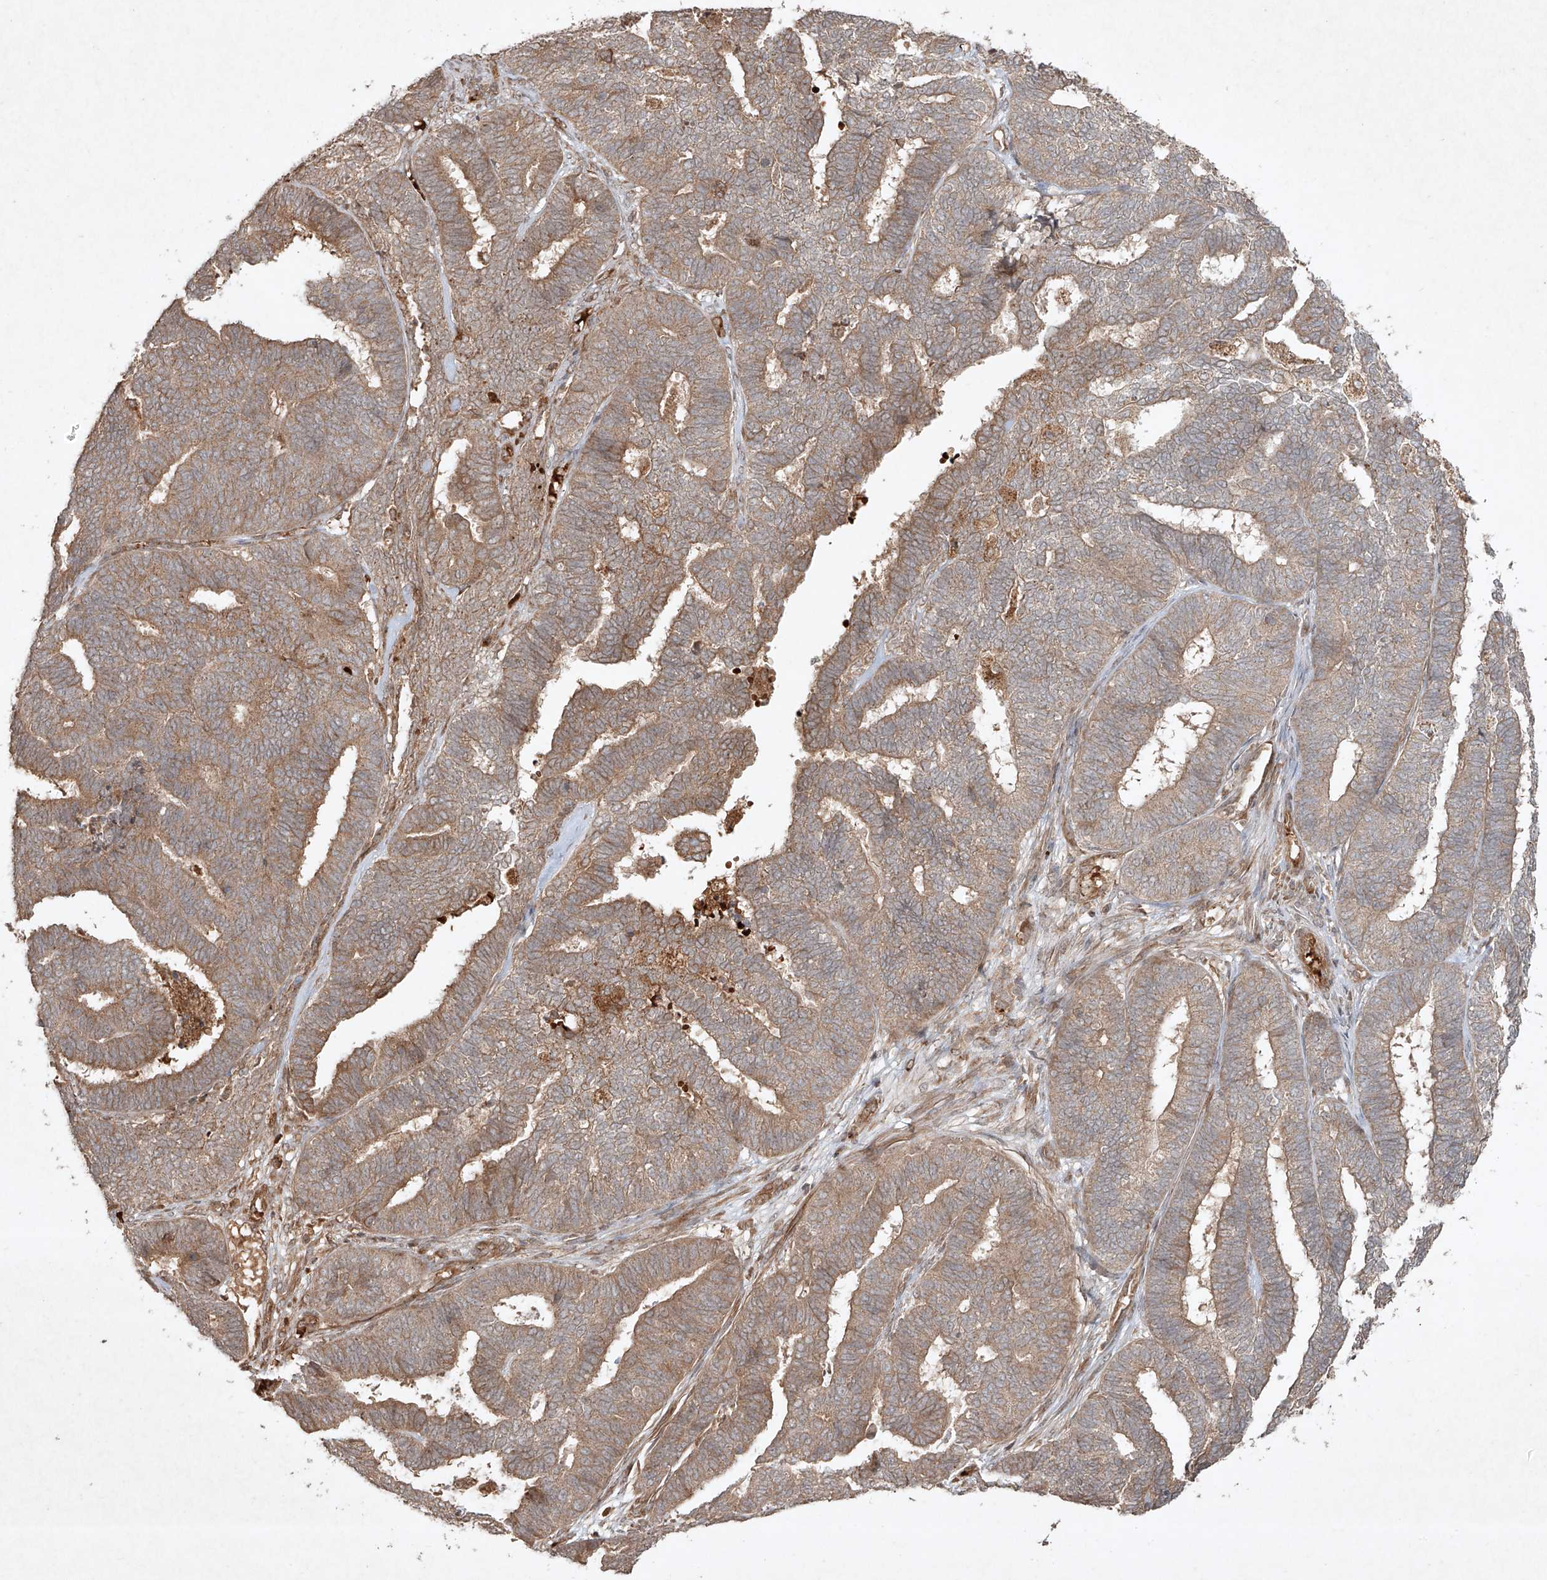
{"staining": {"intensity": "weak", "quantity": ">75%", "location": "cytoplasmic/membranous"}, "tissue": "endometrial cancer", "cell_type": "Tumor cells", "image_type": "cancer", "snomed": [{"axis": "morphology", "description": "Adenocarcinoma, NOS"}, {"axis": "topography", "description": "Endometrium"}], "caption": "High-magnification brightfield microscopy of adenocarcinoma (endometrial) stained with DAB (3,3'-diaminobenzidine) (brown) and counterstained with hematoxylin (blue). tumor cells exhibit weak cytoplasmic/membranous staining is present in about>75% of cells. Using DAB (brown) and hematoxylin (blue) stains, captured at high magnification using brightfield microscopy.", "gene": "CYYR1", "patient": {"sex": "female", "age": 70}}